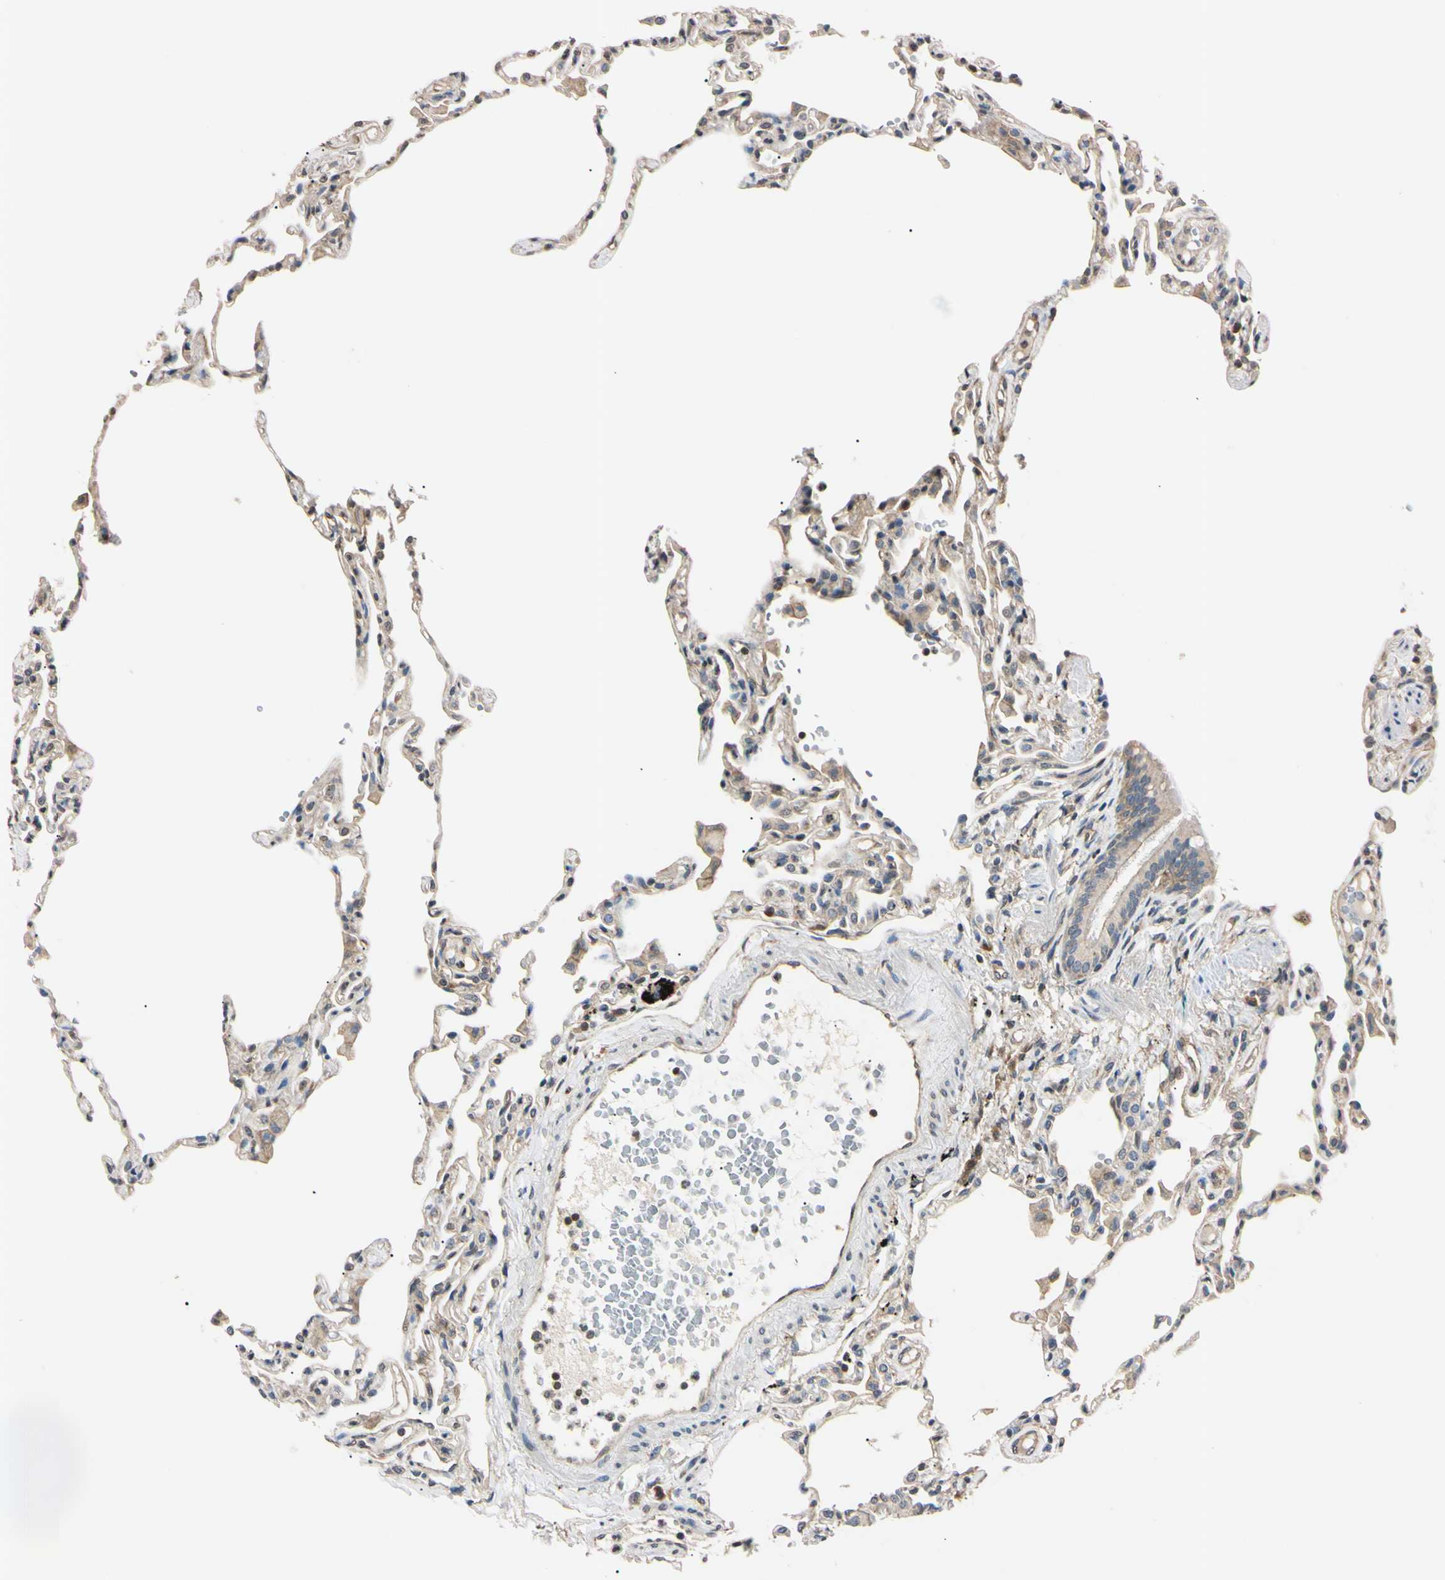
{"staining": {"intensity": "weak", "quantity": "<25%", "location": "cytoplasmic/membranous"}, "tissue": "lung", "cell_type": "Alveolar cells", "image_type": "normal", "snomed": [{"axis": "morphology", "description": "Normal tissue, NOS"}, {"axis": "topography", "description": "Lung"}], "caption": "IHC of normal lung exhibits no staining in alveolar cells.", "gene": "EPN1", "patient": {"sex": "female", "age": 49}}